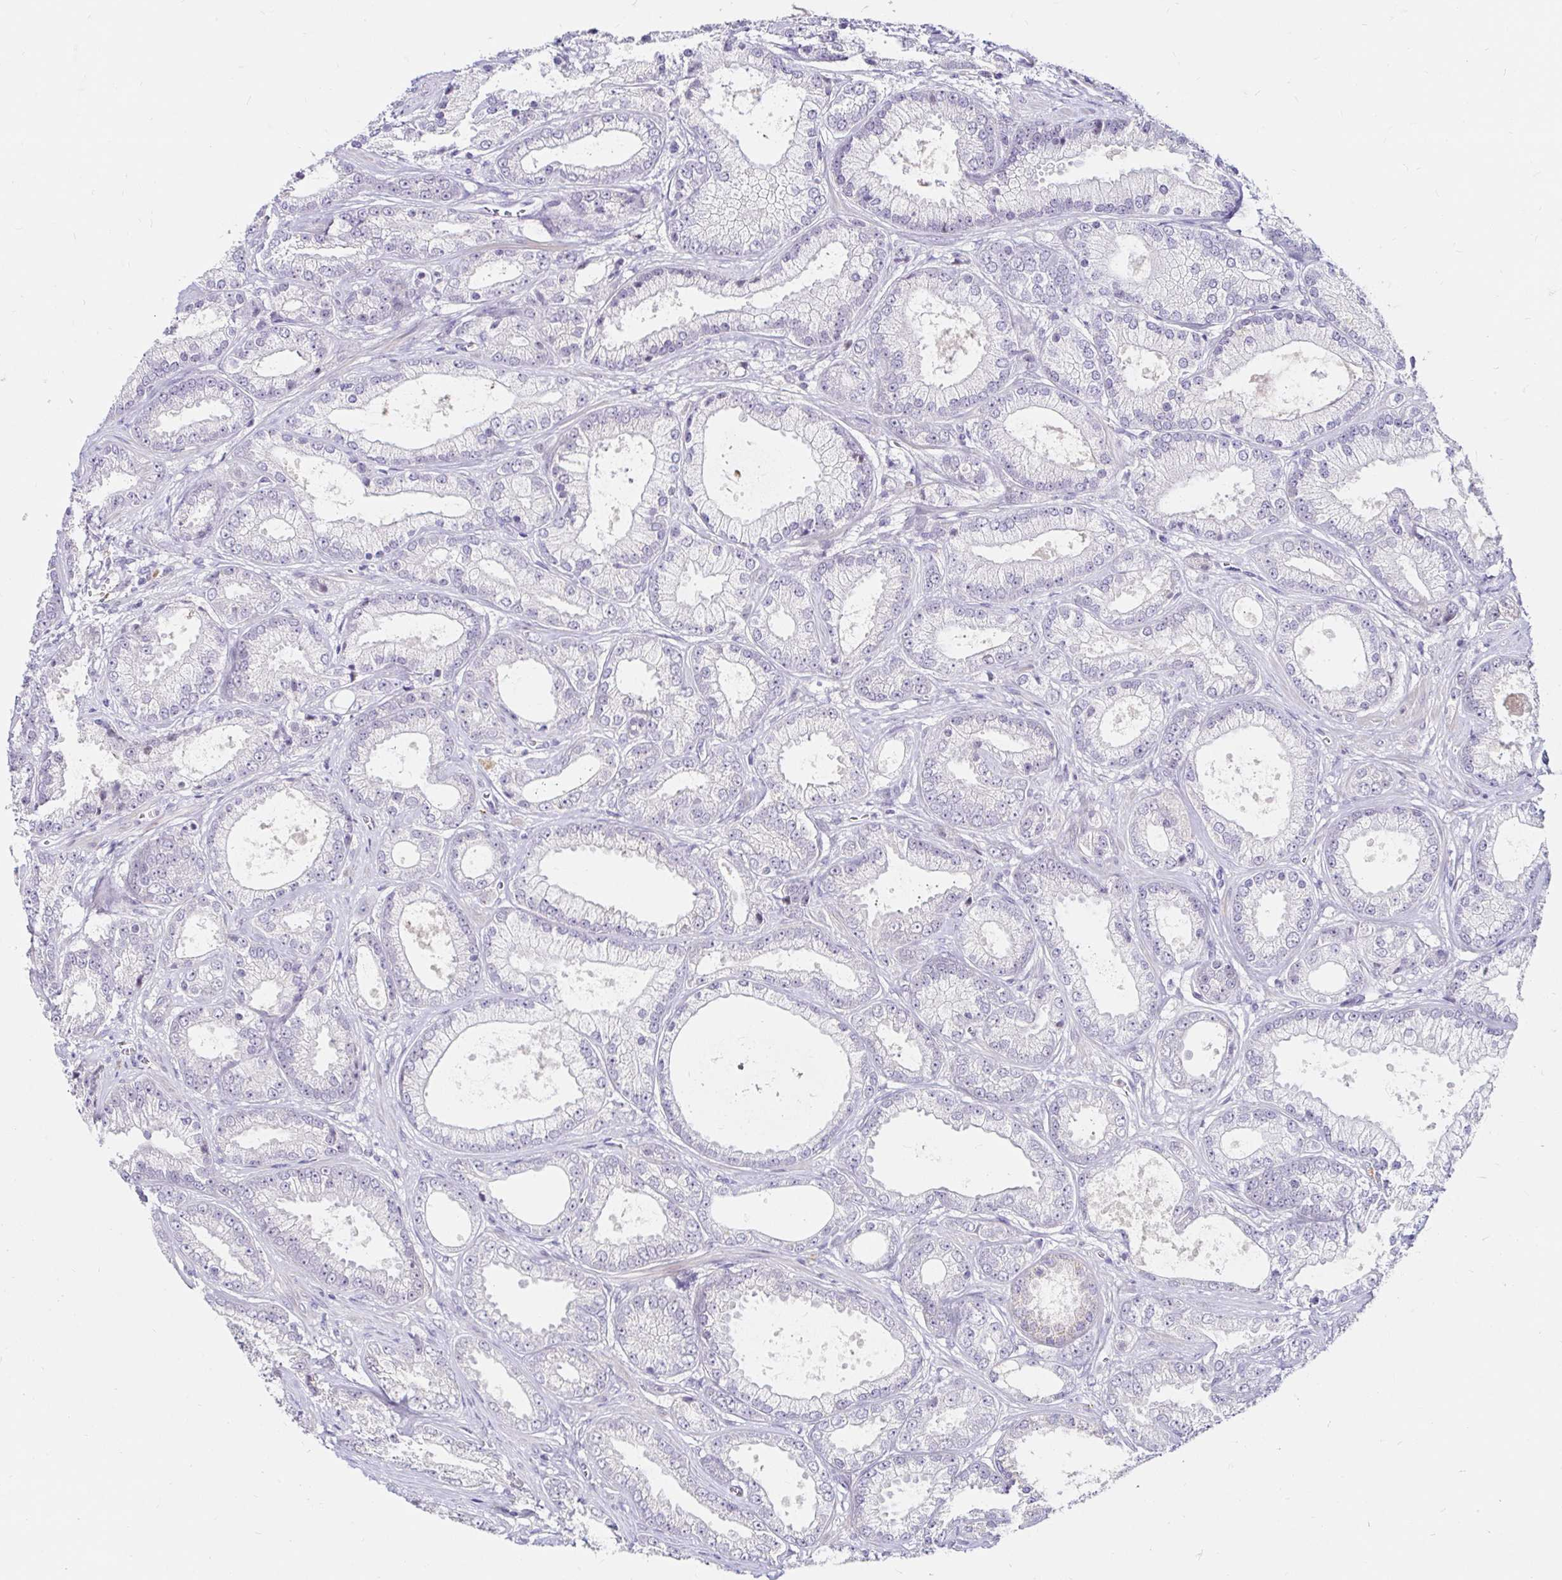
{"staining": {"intensity": "negative", "quantity": "none", "location": "none"}, "tissue": "prostate cancer", "cell_type": "Tumor cells", "image_type": "cancer", "snomed": [{"axis": "morphology", "description": "Adenocarcinoma, High grade"}, {"axis": "topography", "description": "Prostate"}], "caption": "Human prostate adenocarcinoma (high-grade) stained for a protein using immunohistochemistry displays no staining in tumor cells.", "gene": "GUCY1A1", "patient": {"sex": "male", "age": 67}}